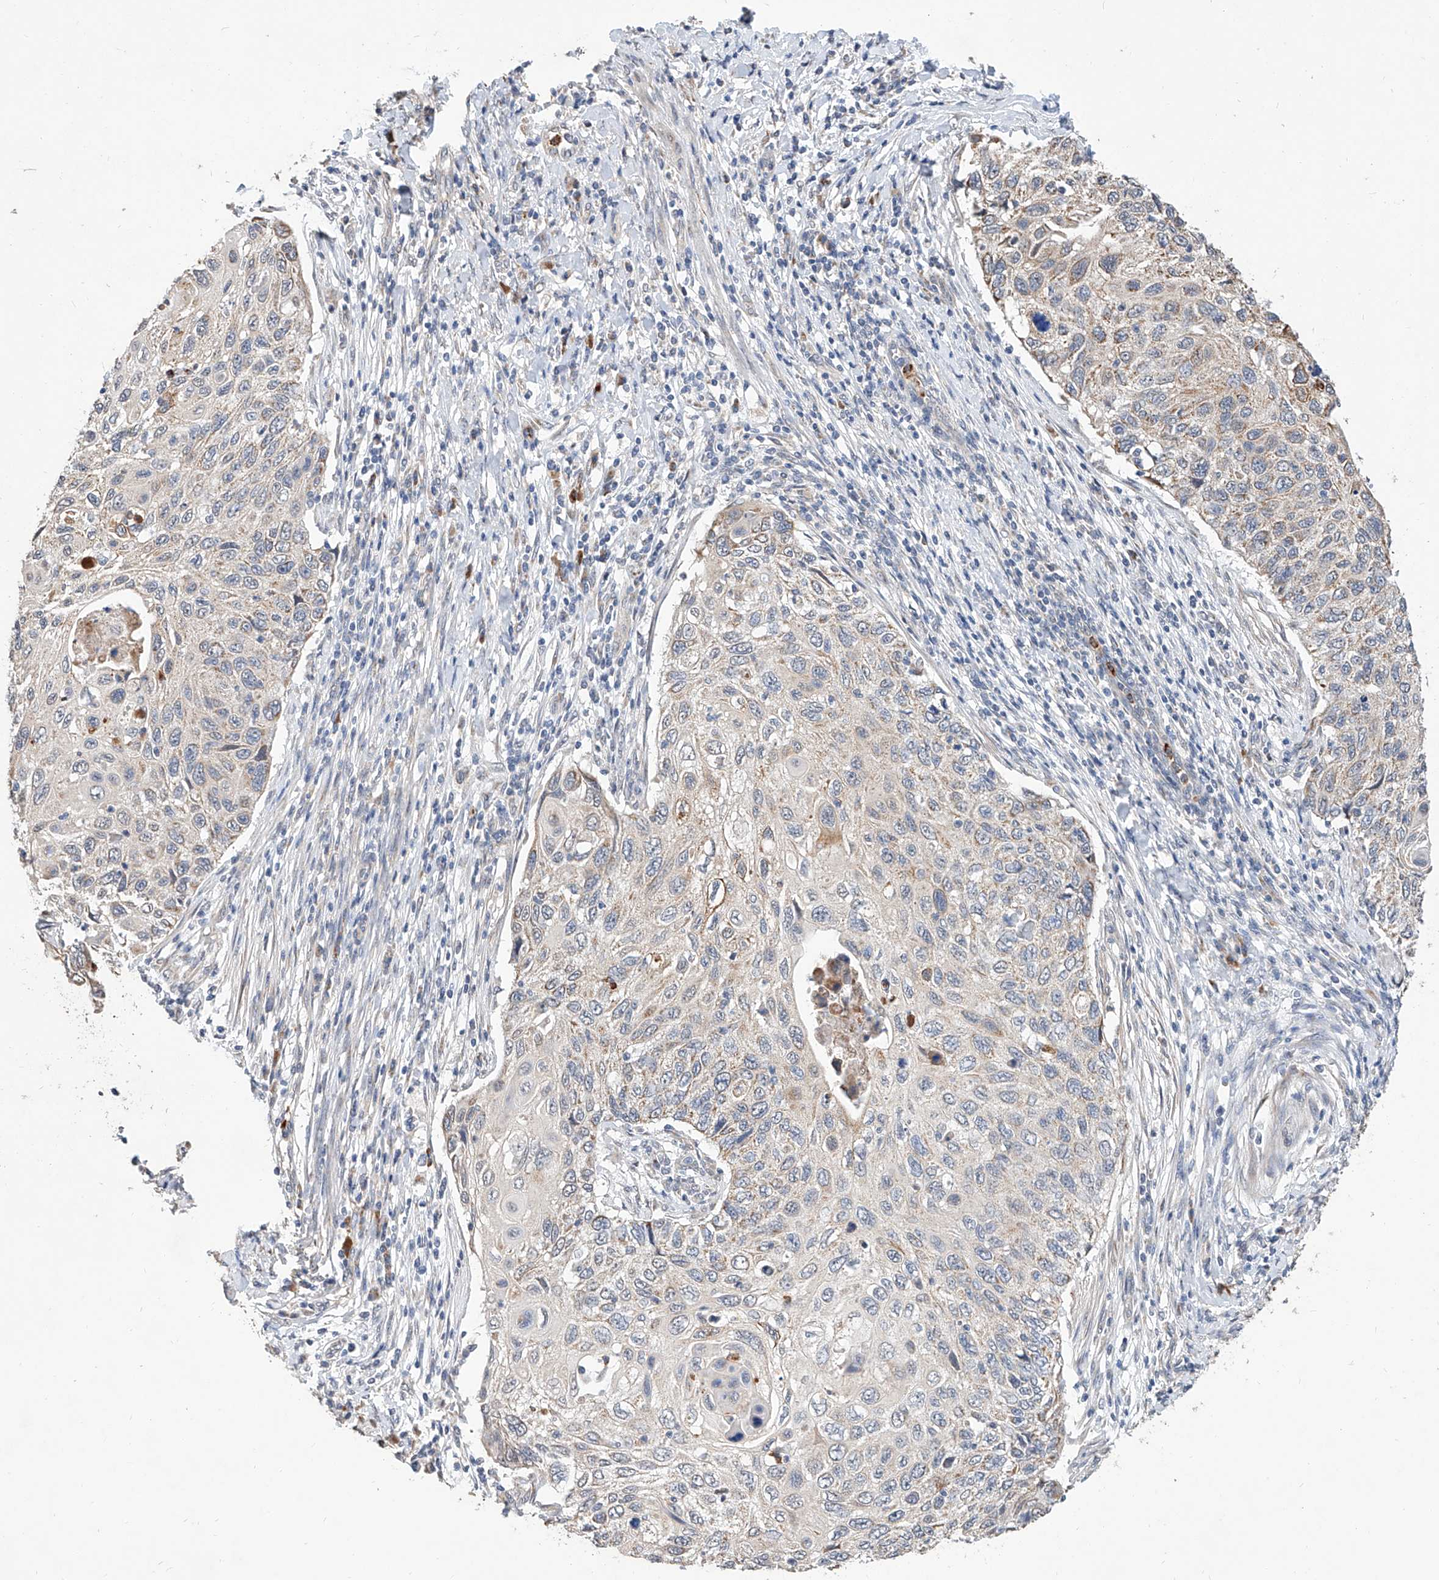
{"staining": {"intensity": "moderate", "quantity": "<25%", "location": "cytoplasmic/membranous"}, "tissue": "cervical cancer", "cell_type": "Tumor cells", "image_type": "cancer", "snomed": [{"axis": "morphology", "description": "Squamous cell carcinoma, NOS"}, {"axis": "topography", "description": "Cervix"}], "caption": "Immunohistochemical staining of cervical squamous cell carcinoma shows low levels of moderate cytoplasmic/membranous positivity in approximately <25% of tumor cells.", "gene": "MFSD4B", "patient": {"sex": "female", "age": 70}}